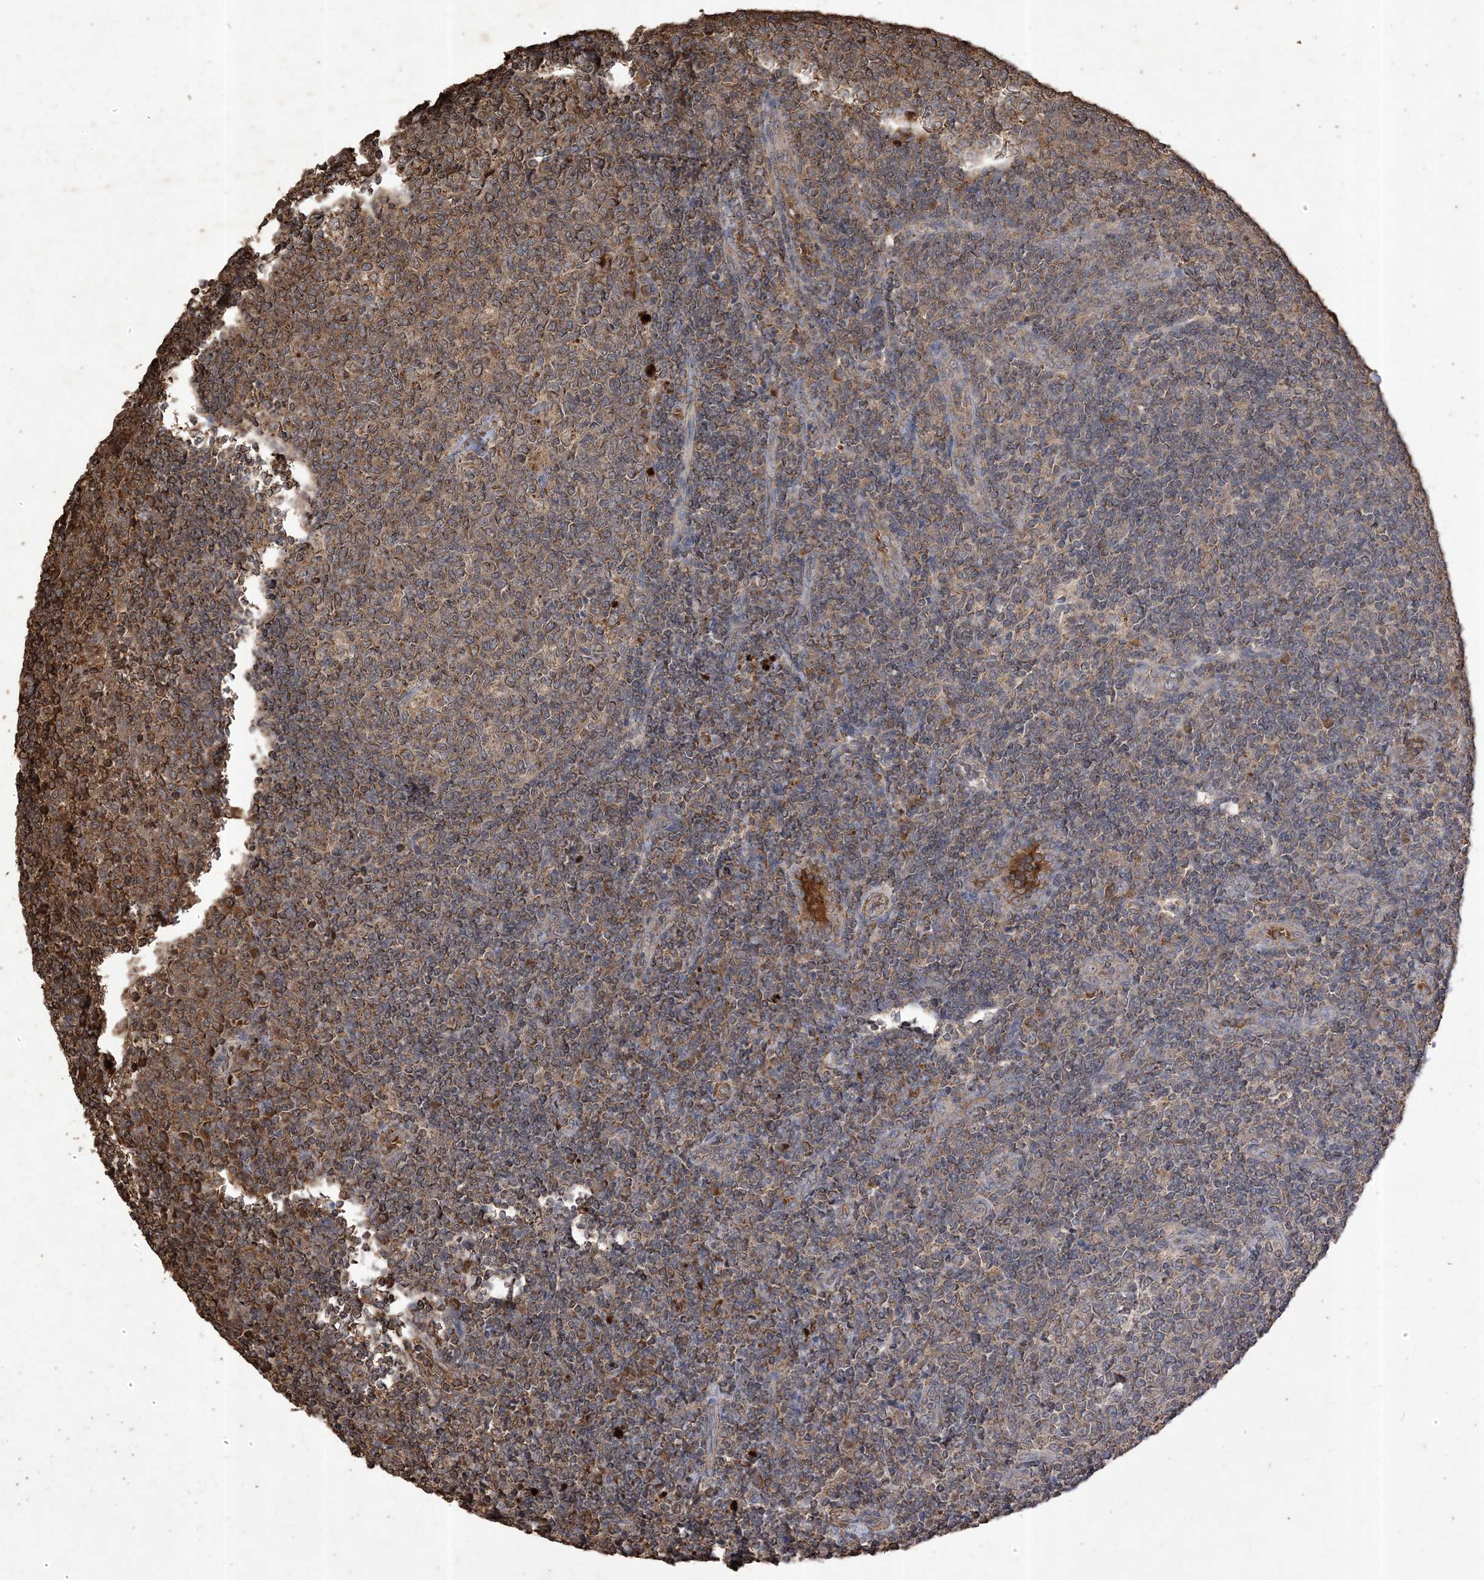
{"staining": {"intensity": "moderate", "quantity": ">75%", "location": "cytoplasmic/membranous"}, "tissue": "tonsil", "cell_type": "Germinal center cells", "image_type": "normal", "snomed": [{"axis": "morphology", "description": "Normal tissue, NOS"}, {"axis": "topography", "description": "Tonsil"}], "caption": "Tonsil stained with DAB (3,3'-diaminobenzidine) immunohistochemistry demonstrates medium levels of moderate cytoplasmic/membranous positivity in approximately >75% of germinal center cells.", "gene": "HPS4", "patient": {"sex": "female", "age": 19}}